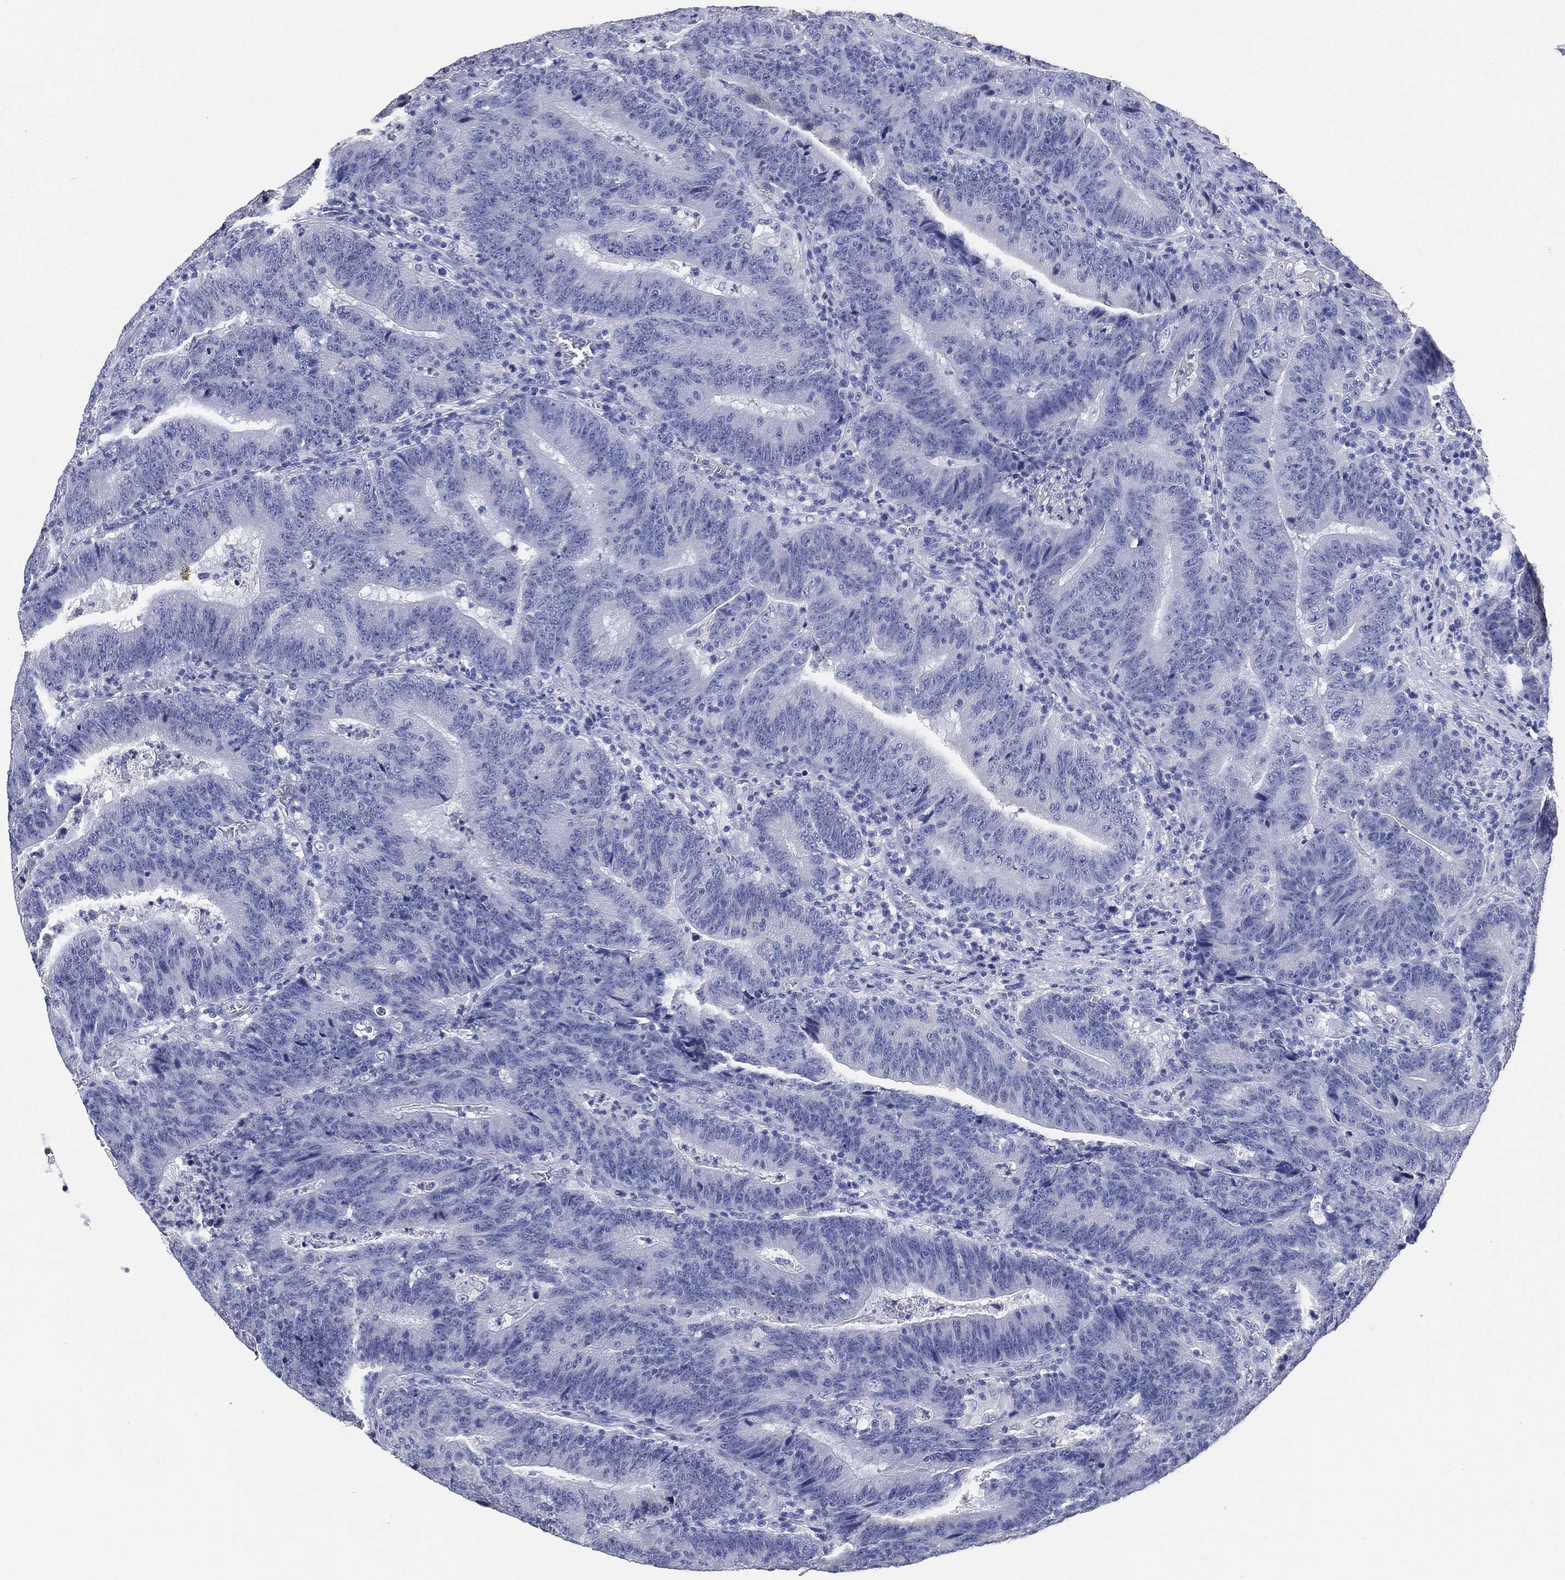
{"staining": {"intensity": "negative", "quantity": "none", "location": "none"}, "tissue": "colorectal cancer", "cell_type": "Tumor cells", "image_type": "cancer", "snomed": [{"axis": "morphology", "description": "Adenocarcinoma, NOS"}, {"axis": "topography", "description": "Colon"}], "caption": "Tumor cells show no significant positivity in colorectal adenocarcinoma.", "gene": "IYD", "patient": {"sex": "female", "age": 75}}